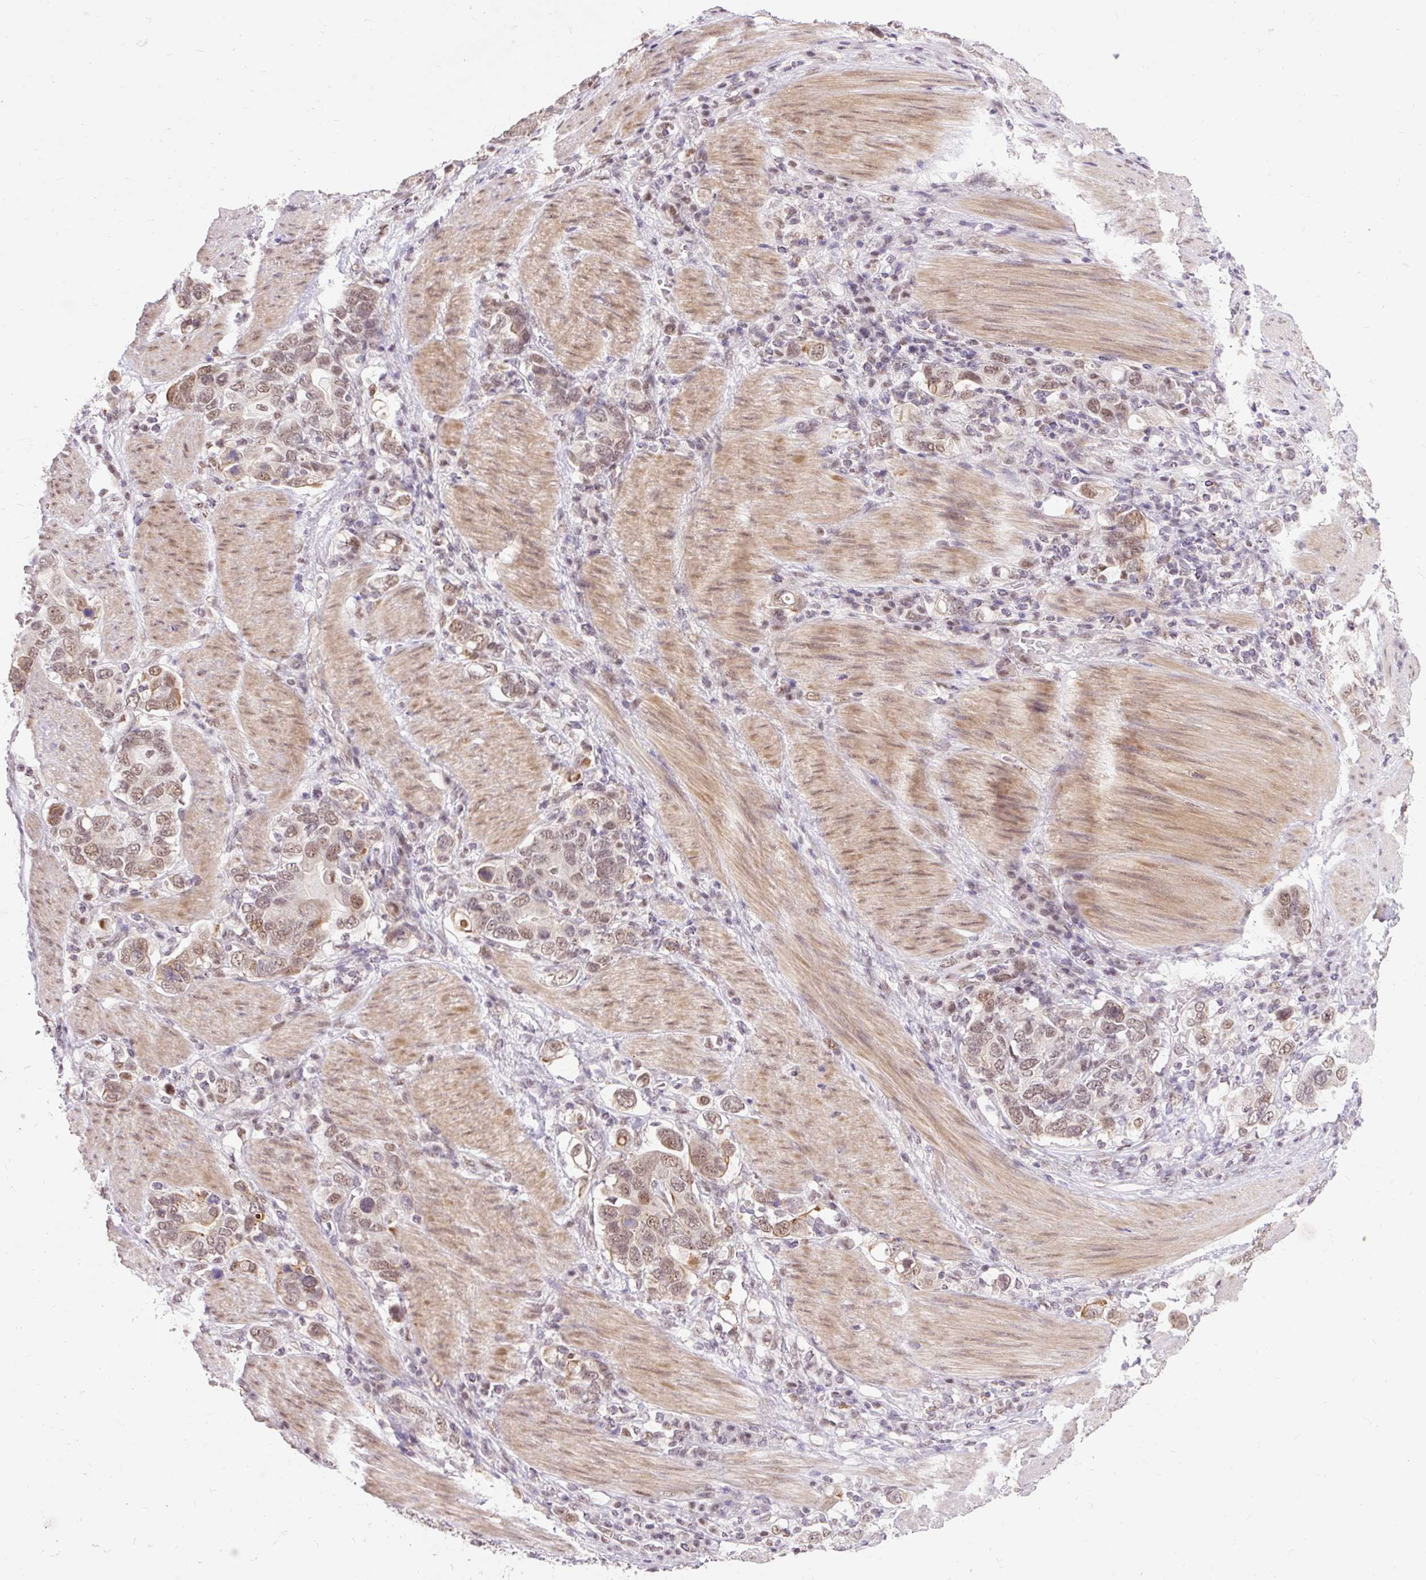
{"staining": {"intensity": "weak", "quantity": ">75%", "location": "nuclear"}, "tissue": "stomach cancer", "cell_type": "Tumor cells", "image_type": "cancer", "snomed": [{"axis": "morphology", "description": "Adenocarcinoma, NOS"}, {"axis": "topography", "description": "Stomach, upper"}, {"axis": "topography", "description": "Stomach"}], "caption": "Protein analysis of stomach cancer (adenocarcinoma) tissue exhibits weak nuclear staining in approximately >75% of tumor cells.", "gene": "NPIPB12", "patient": {"sex": "male", "age": 62}}